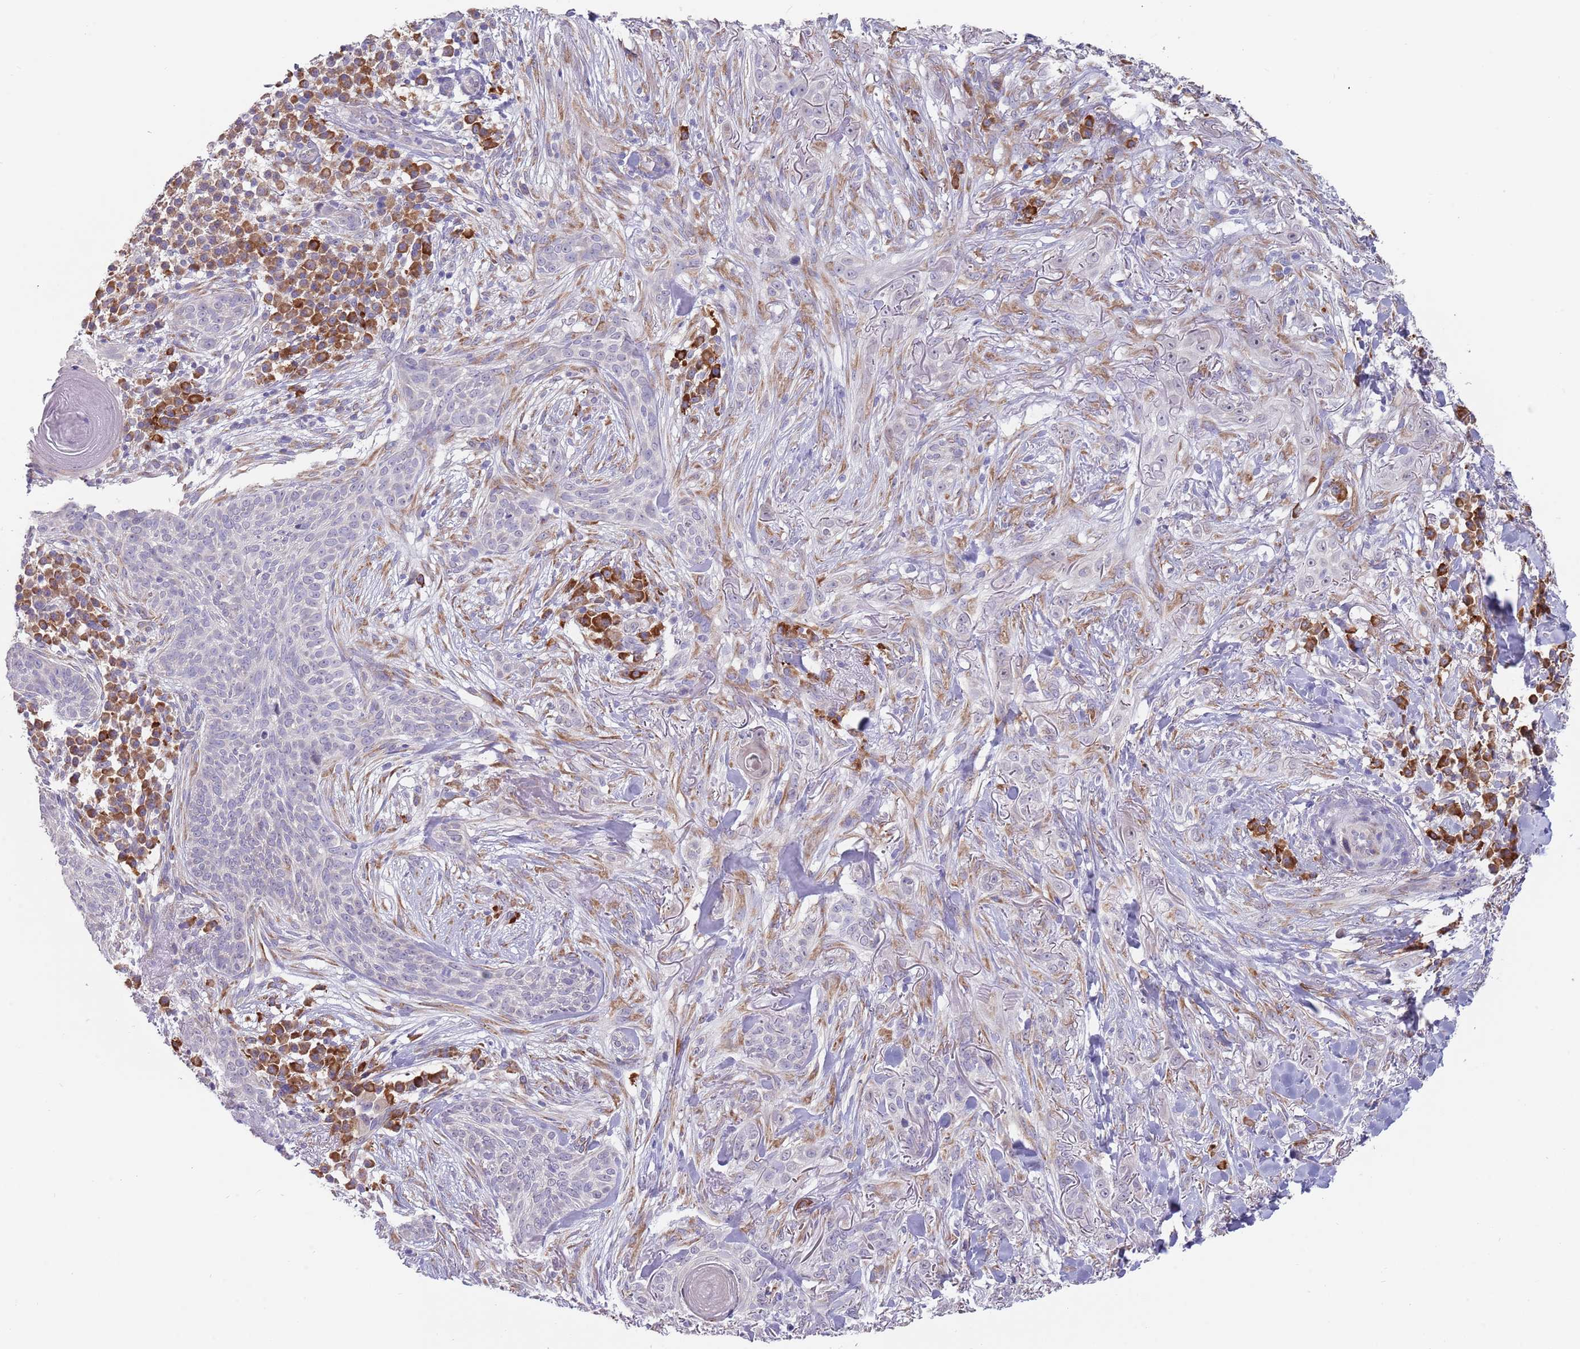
{"staining": {"intensity": "negative", "quantity": "none", "location": "none"}, "tissue": "skin cancer", "cell_type": "Tumor cells", "image_type": "cancer", "snomed": [{"axis": "morphology", "description": "Basal cell carcinoma"}, {"axis": "topography", "description": "Skin"}], "caption": "An immunohistochemistry (IHC) image of skin basal cell carcinoma is shown. There is no staining in tumor cells of skin basal cell carcinoma.", "gene": "TNRC6C", "patient": {"sex": "male", "age": 72}}